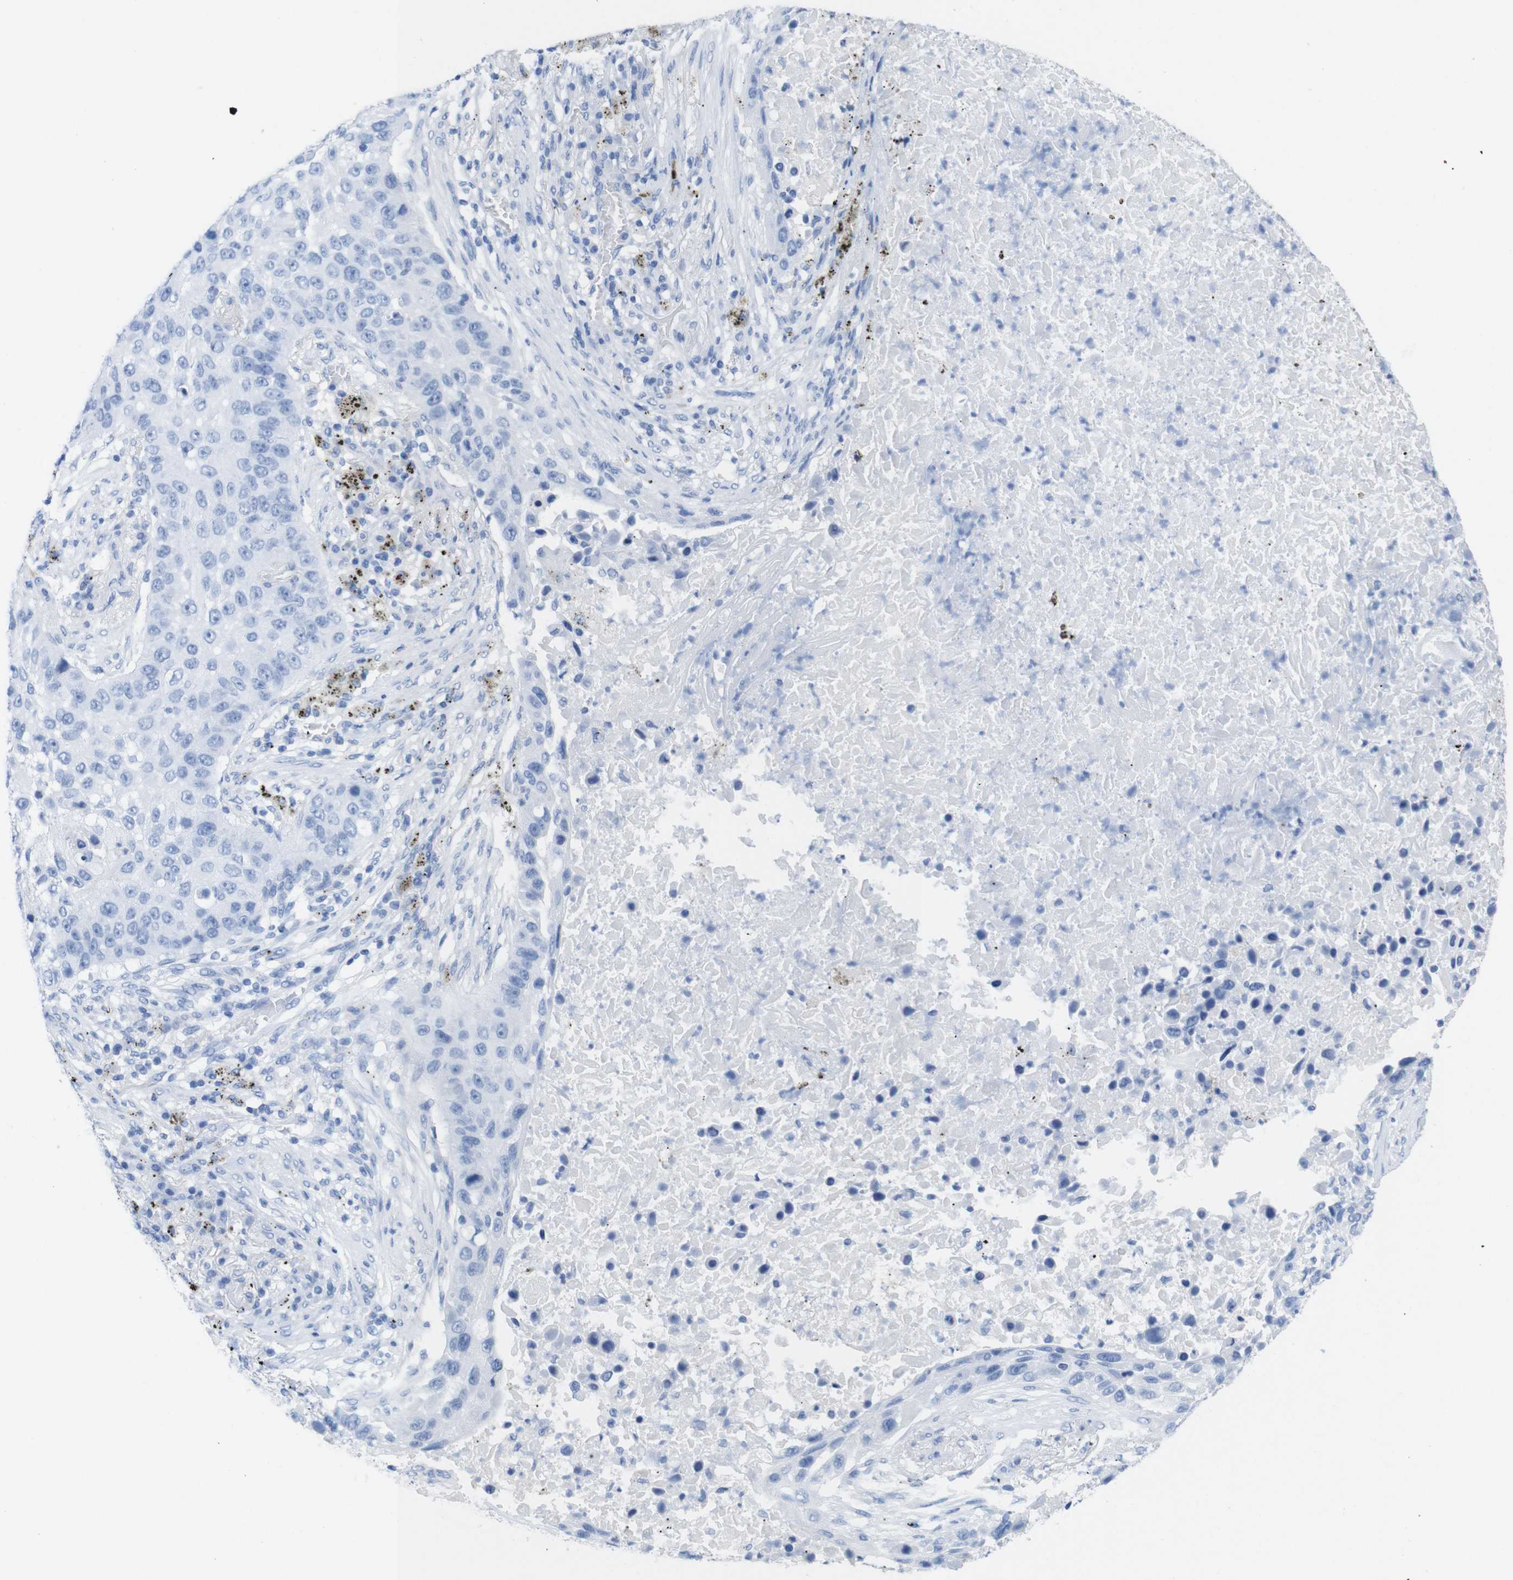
{"staining": {"intensity": "negative", "quantity": "none", "location": "none"}, "tissue": "lung cancer", "cell_type": "Tumor cells", "image_type": "cancer", "snomed": [{"axis": "morphology", "description": "Squamous cell carcinoma, NOS"}, {"axis": "topography", "description": "Lung"}], "caption": "Tumor cells are negative for brown protein staining in lung squamous cell carcinoma.", "gene": "LAG3", "patient": {"sex": "male", "age": 57}}